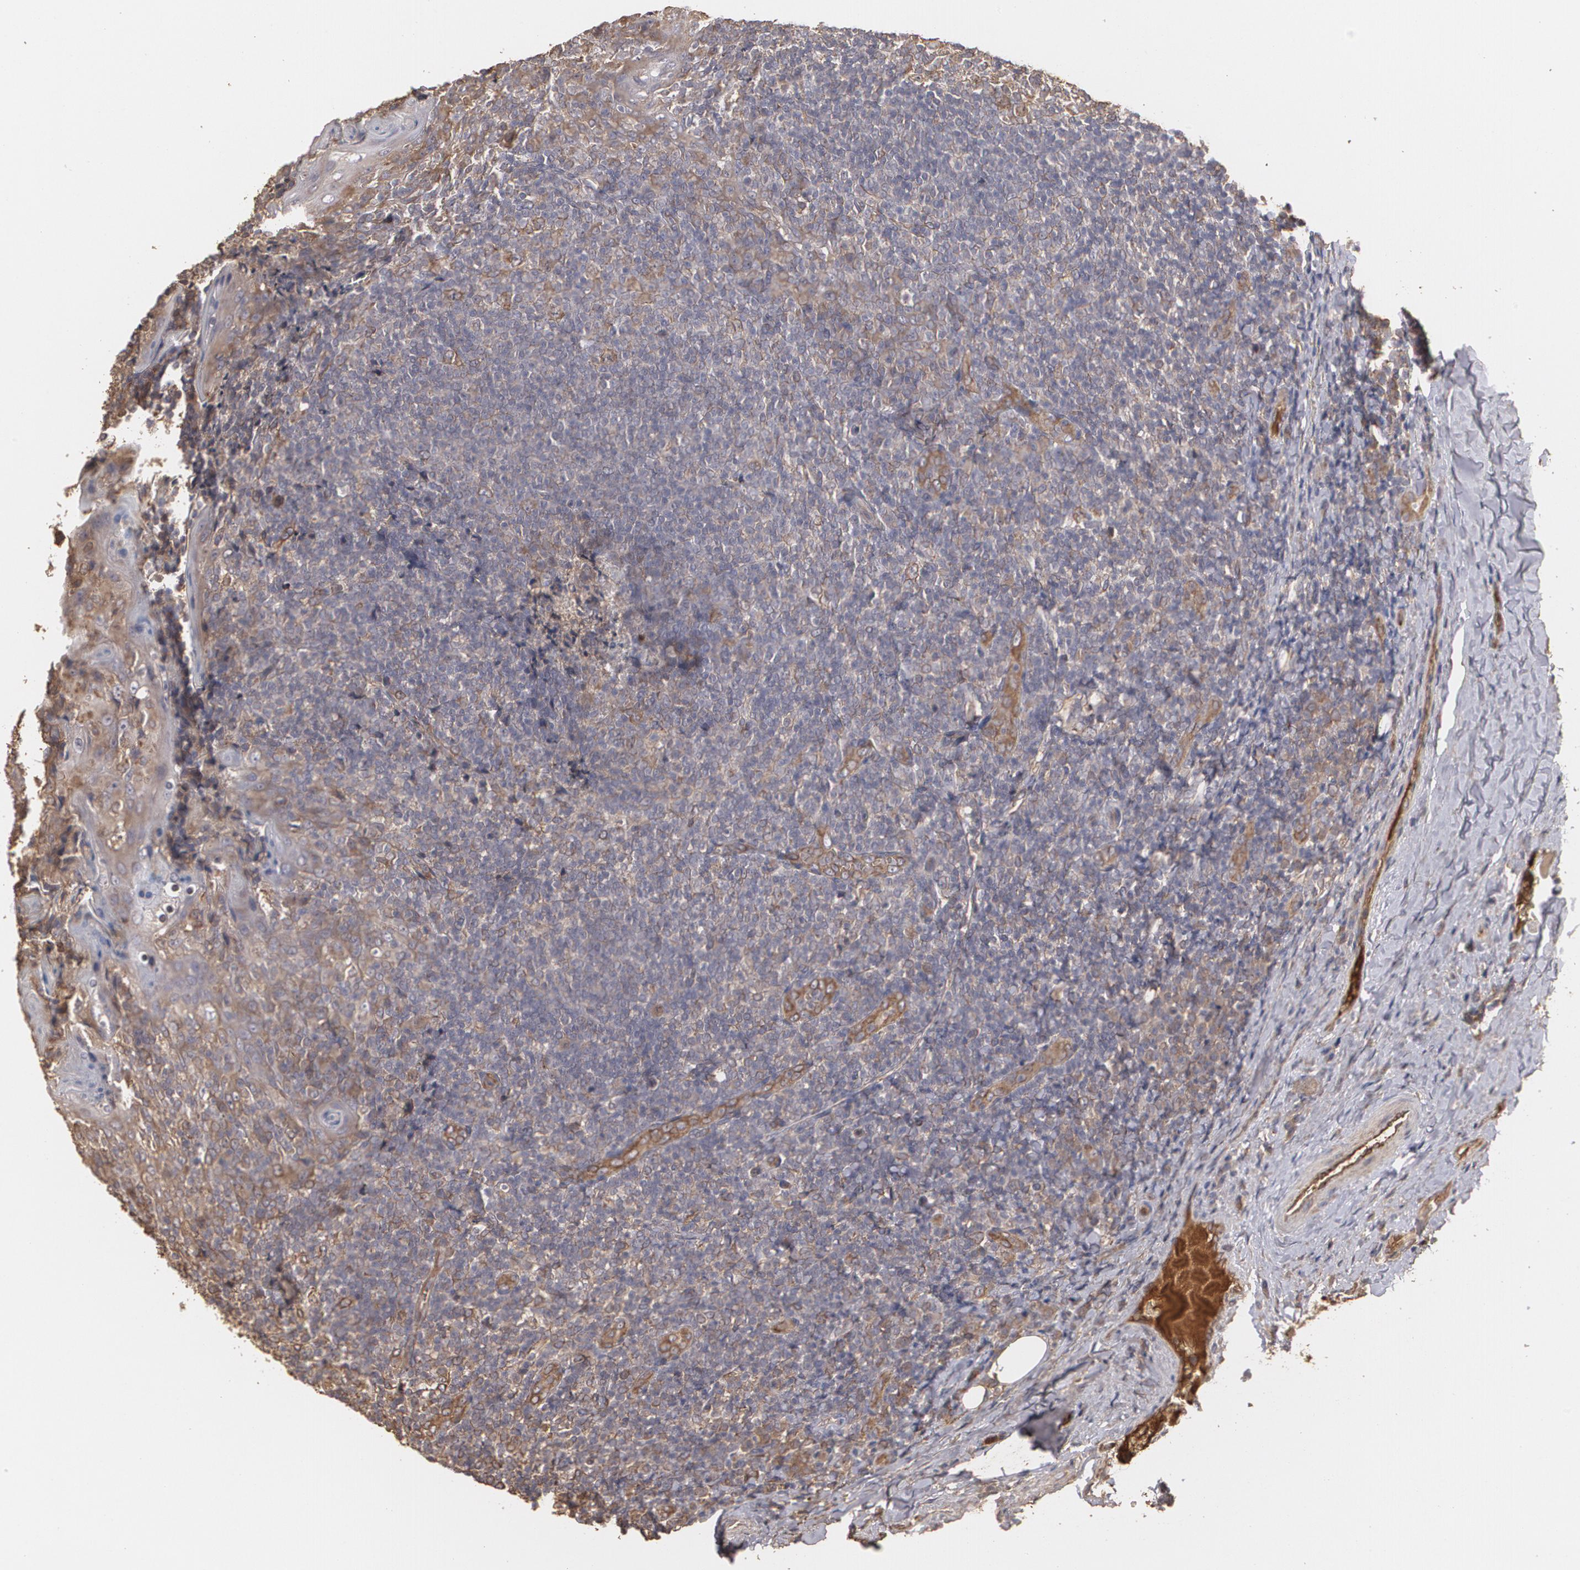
{"staining": {"intensity": "weak", "quantity": "25%-75%", "location": "cytoplasmic/membranous"}, "tissue": "tonsil", "cell_type": "Non-germinal center cells", "image_type": "normal", "snomed": [{"axis": "morphology", "description": "Normal tissue, NOS"}, {"axis": "topography", "description": "Tonsil"}], "caption": "A high-resolution image shows immunohistochemistry staining of normal tonsil, which displays weak cytoplasmic/membranous staining in about 25%-75% of non-germinal center cells. (DAB IHC, brown staining for protein, blue staining for nuclei).", "gene": "PON1", "patient": {"sex": "male", "age": 31}}